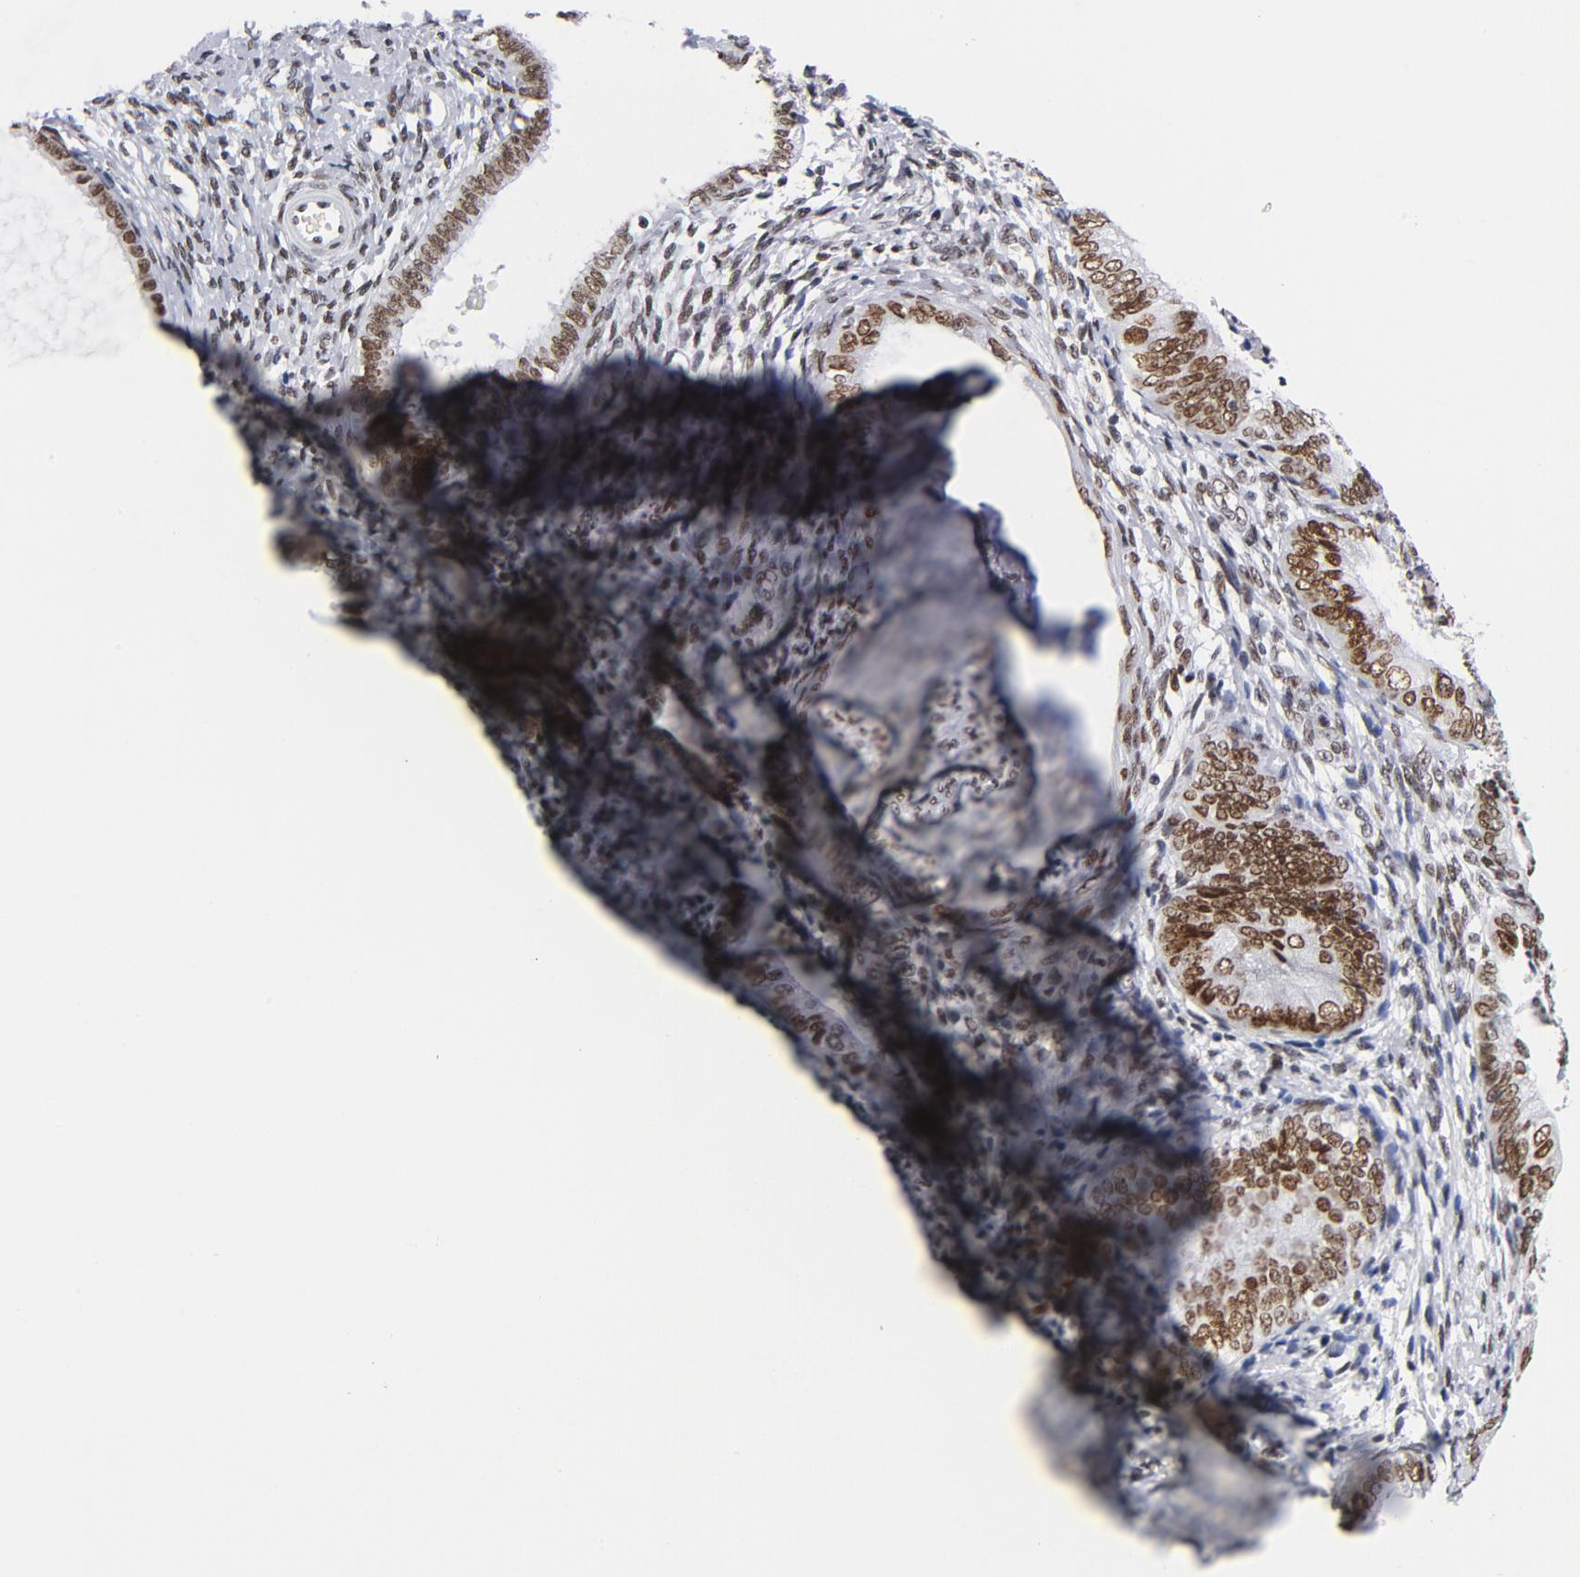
{"staining": {"intensity": "moderate", "quantity": ">75%", "location": "nuclear"}, "tissue": "endometrial cancer", "cell_type": "Tumor cells", "image_type": "cancer", "snomed": [{"axis": "morphology", "description": "Adenocarcinoma, NOS"}, {"axis": "topography", "description": "Endometrium"}], "caption": "Immunohistochemistry (IHC) image of neoplastic tissue: human endometrial cancer stained using immunohistochemistry (IHC) reveals medium levels of moderate protein expression localized specifically in the nuclear of tumor cells, appearing as a nuclear brown color.", "gene": "TOP2B", "patient": {"sex": "female", "age": 63}}